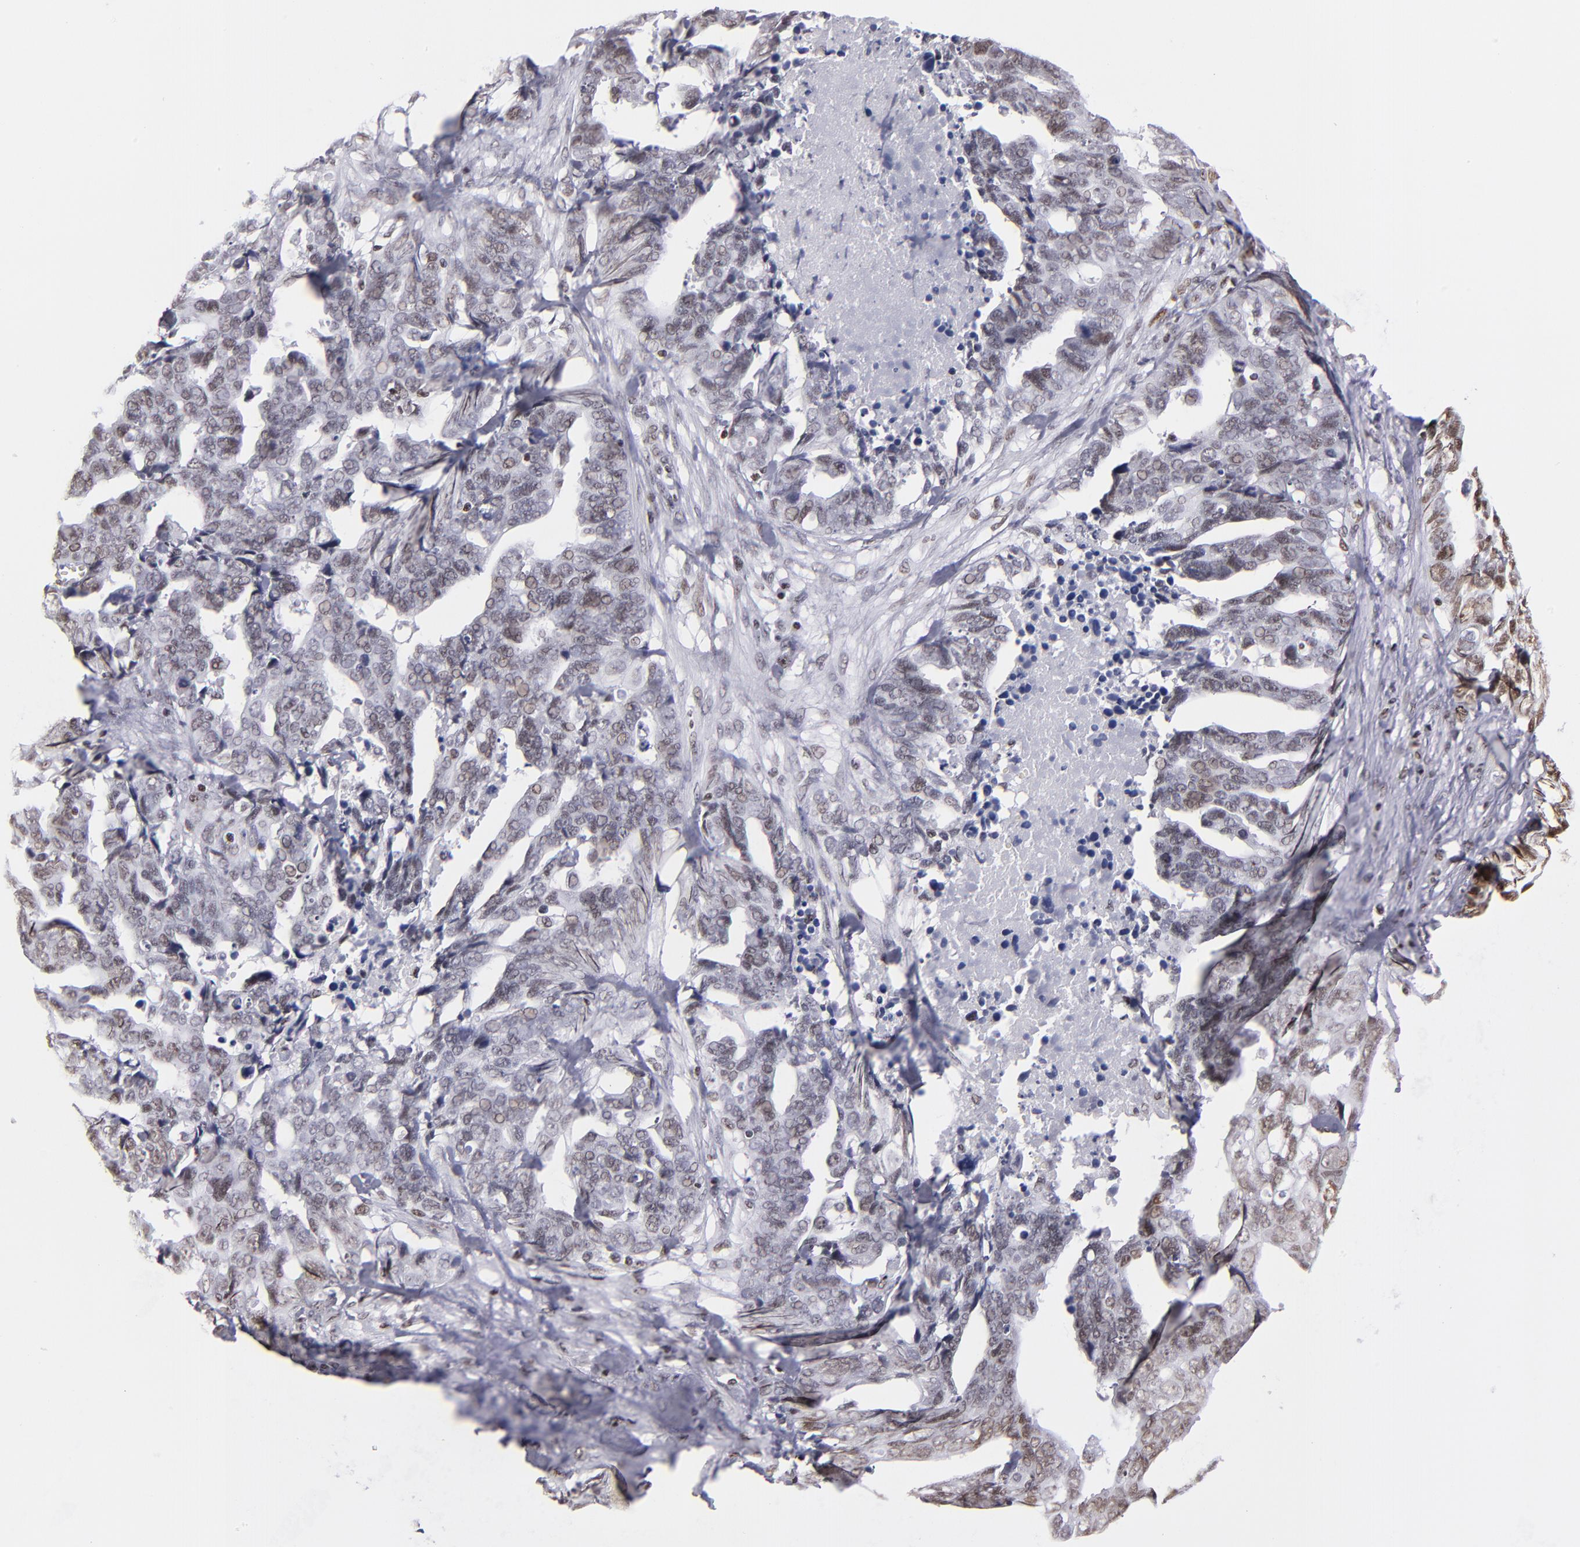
{"staining": {"intensity": "weak", "quantity": "25%-75%", "location": "nuclear"}, "tissue": "ovarian cancer", "cell_type": "Tumor cells", "image_type": "cancer", "snomed": [{"axis": "morphology", "description": "Normal tissue, NOS"}, {"axis": "morphology", "description": "Cystadenocarcinoma, serous, NOS"}, {"axis": "topography", "description": "Fallopian tube"}, {"axis": "topography", "description": "Ovary"}], "caption": "An immunohistochemistry (IHC) histopathology image of neoplastic tissue is shown. Protein staining in brown highlights weak nuclear positivity in ovarian cancer (serous cystadenocarcinoma) within tumor cells.", "gene": "TERF2", "patient": {"sex": "female", "age": 56}}